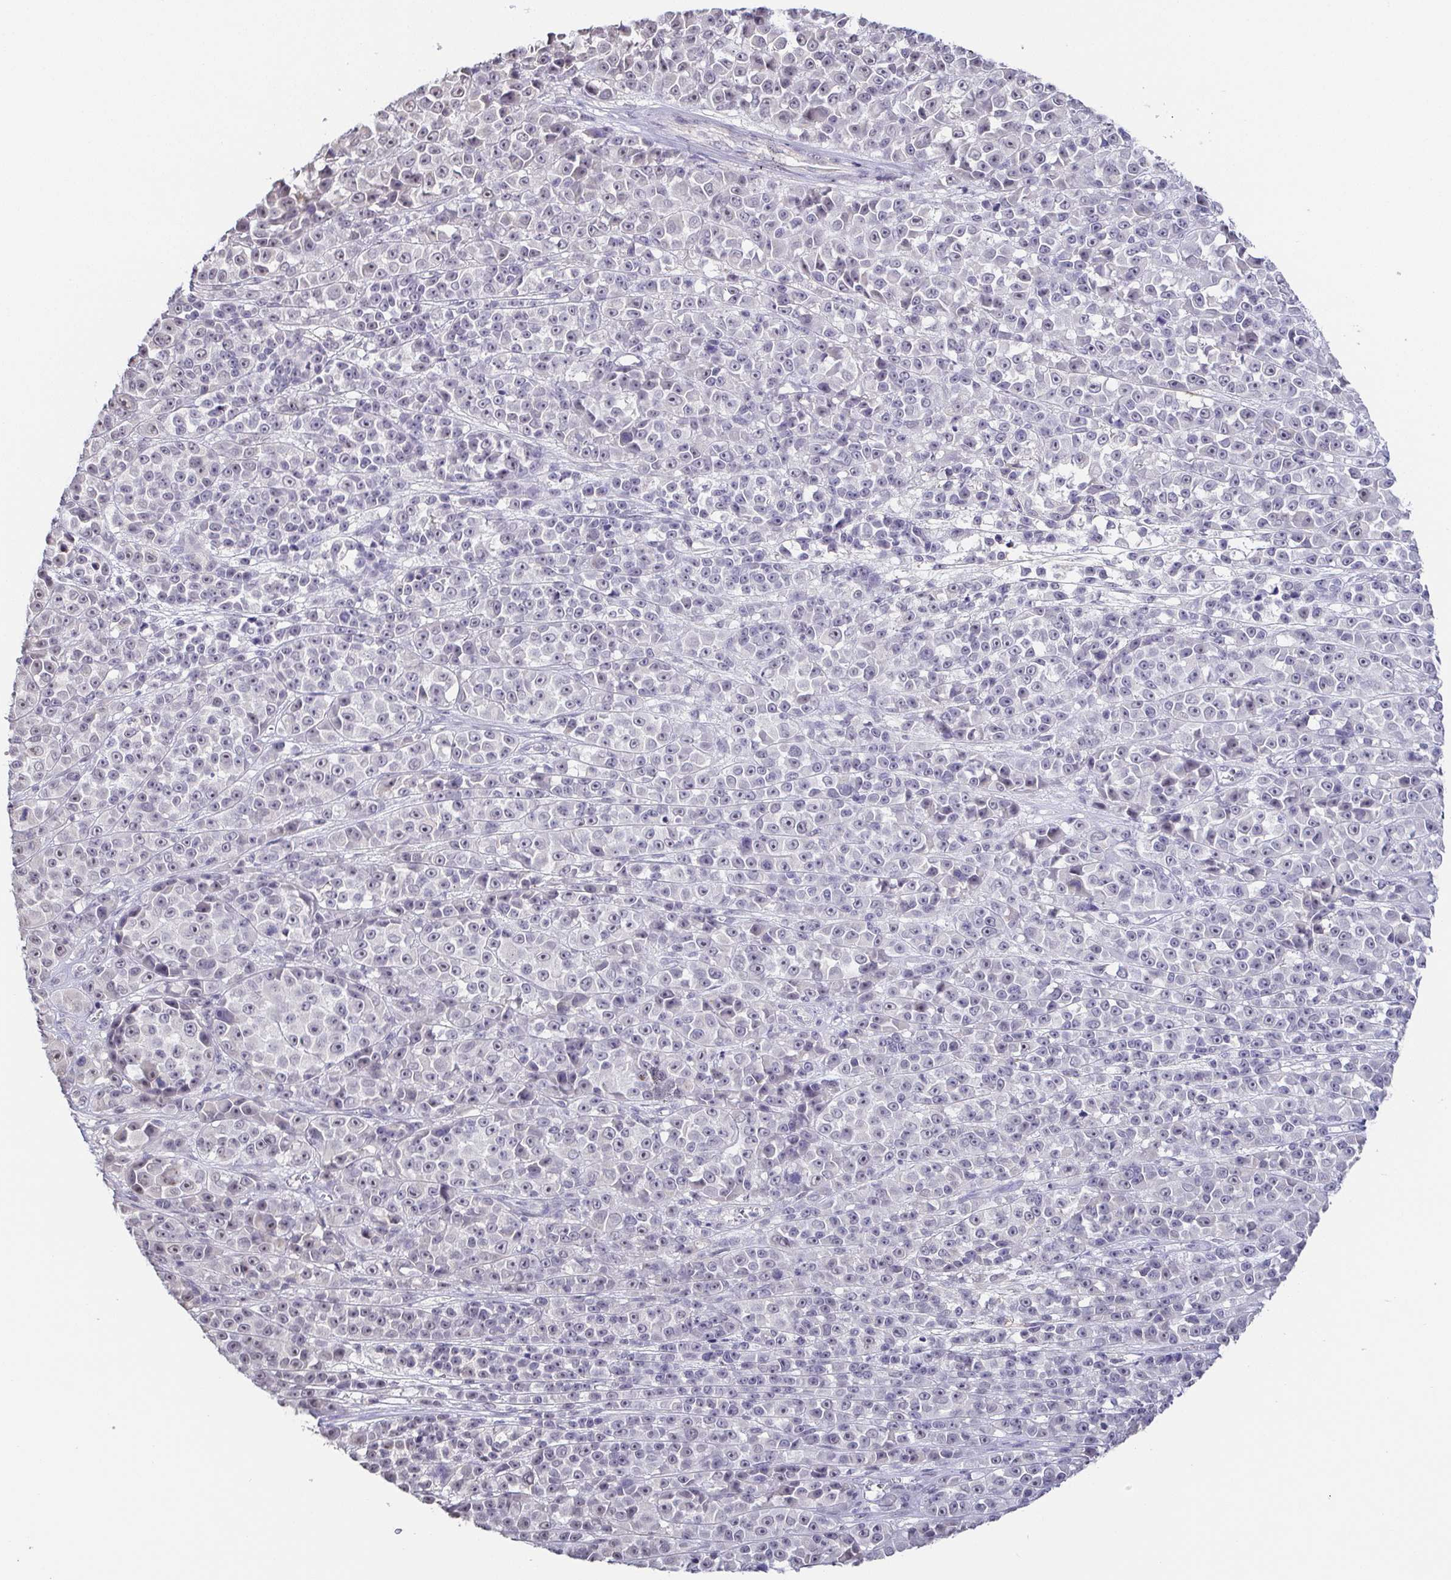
{"staining": {"intensity": "negative", "quantity": "none", "location": "none"}, "tissue": "melanoma", "cell_type": "Tumor cells", "image_type": "cancer", "snomed": [{"axis": "morphology", "description": "Malignant melanoma, NOS"}, {"axis": "topography", "description": "Skin"}, {"axis": "topography", "description": "Skin of back"}], "caption": "Photomicrograph shows no significant protein expression in tumor cells of melanoma.", "gene": "NEFH", "patient": {"sex": "male", "age": 91}}